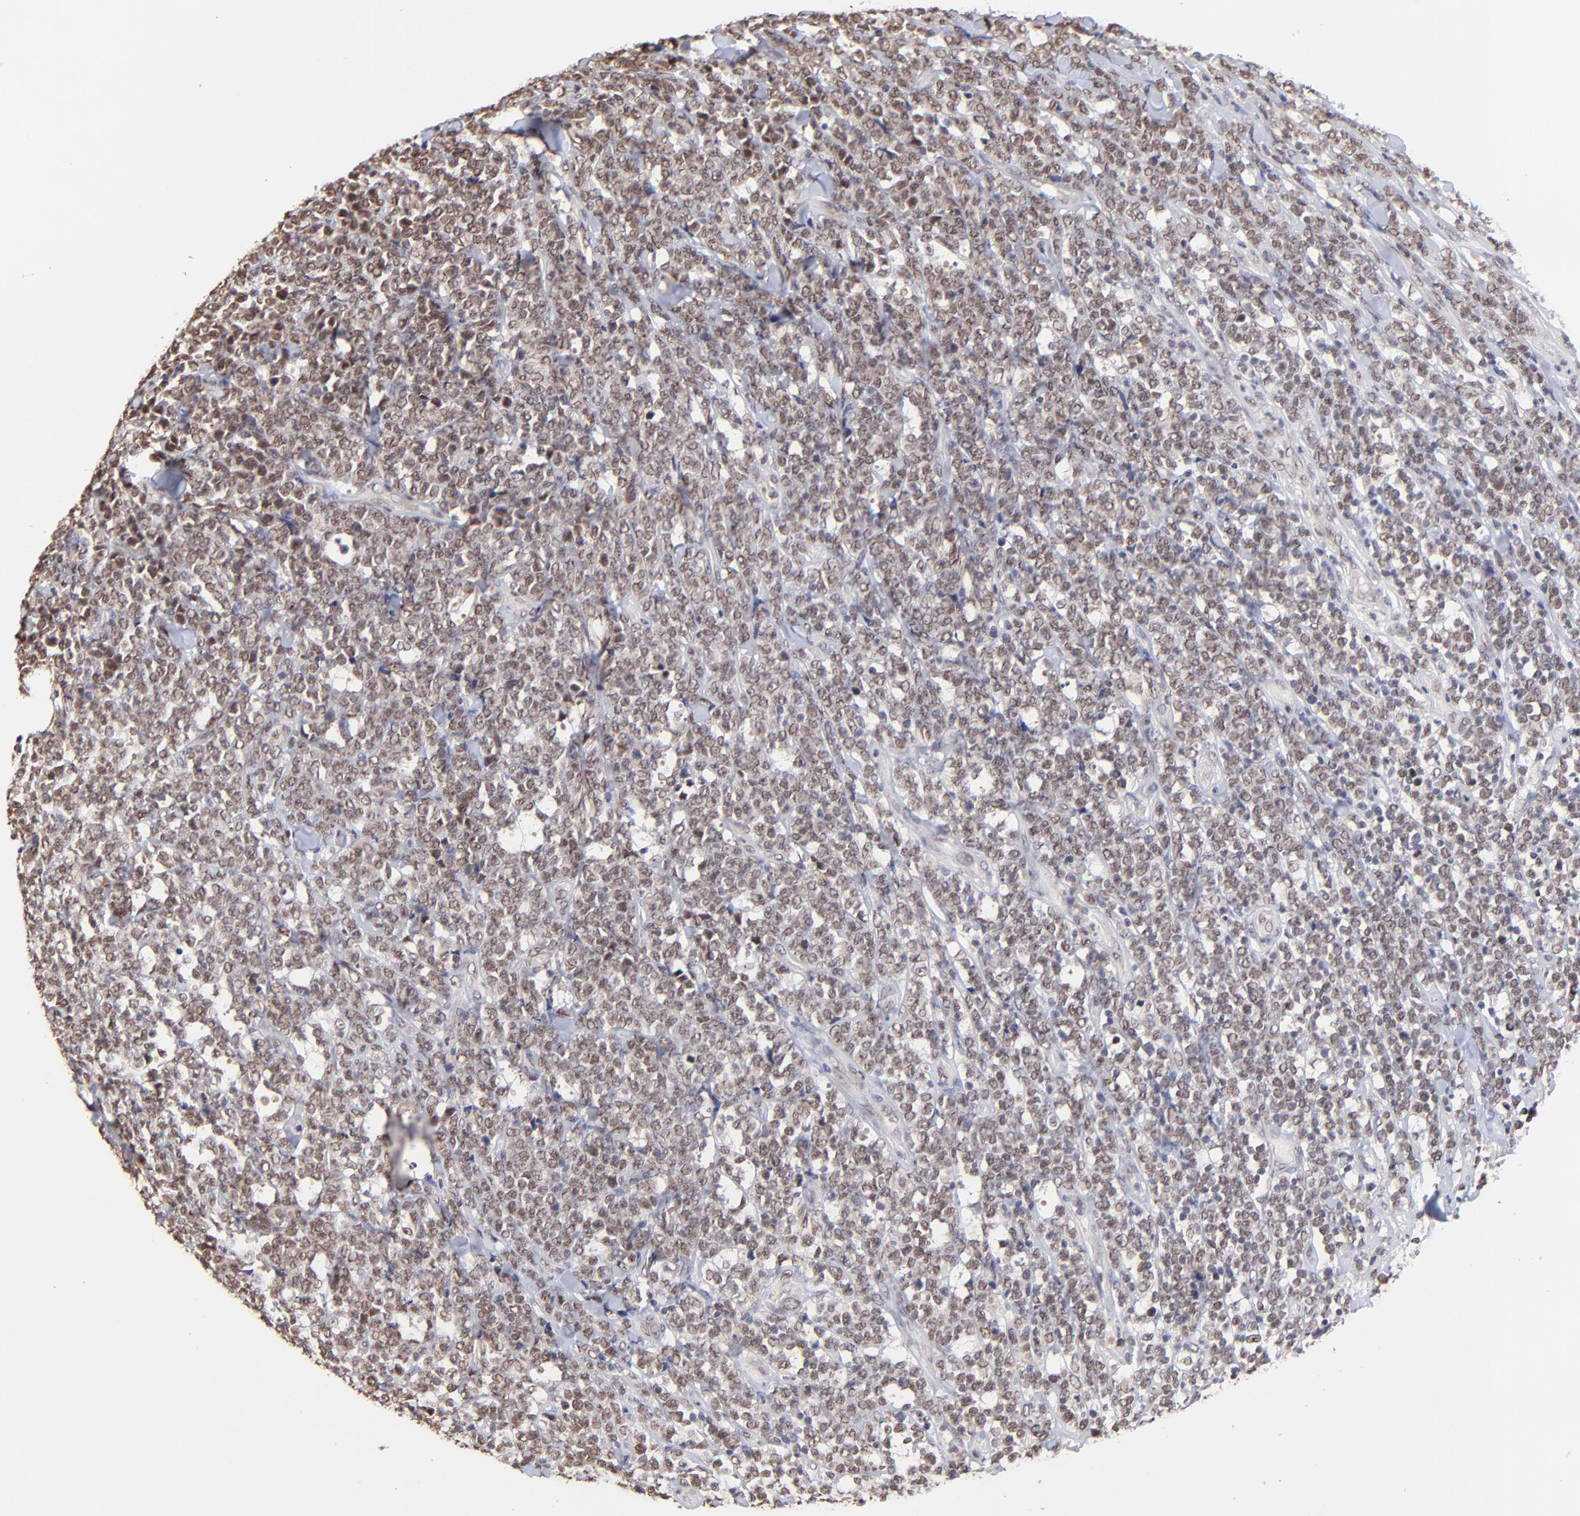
{"staining": {"intensity": "weak", "quantity": ">75%", "location": "nuclear"}, "tissue": "lymphoma", "cell_type": "Tumor cells", "image_type": "cancer", "snomed": [{"axis": "morphology", "description": "Malignant lymphoma, non-Hodgkin's type, High grade"}, {"axis": "topography", "description": "Small intestine"}, {"axis": "topography", "description": "Colon"}], "caption": "Lymphoma stained with a protein marker displays weak staining in tumor cells.", "gene": "ZNF670", "patient": {"sex": "male", "age": 8}}